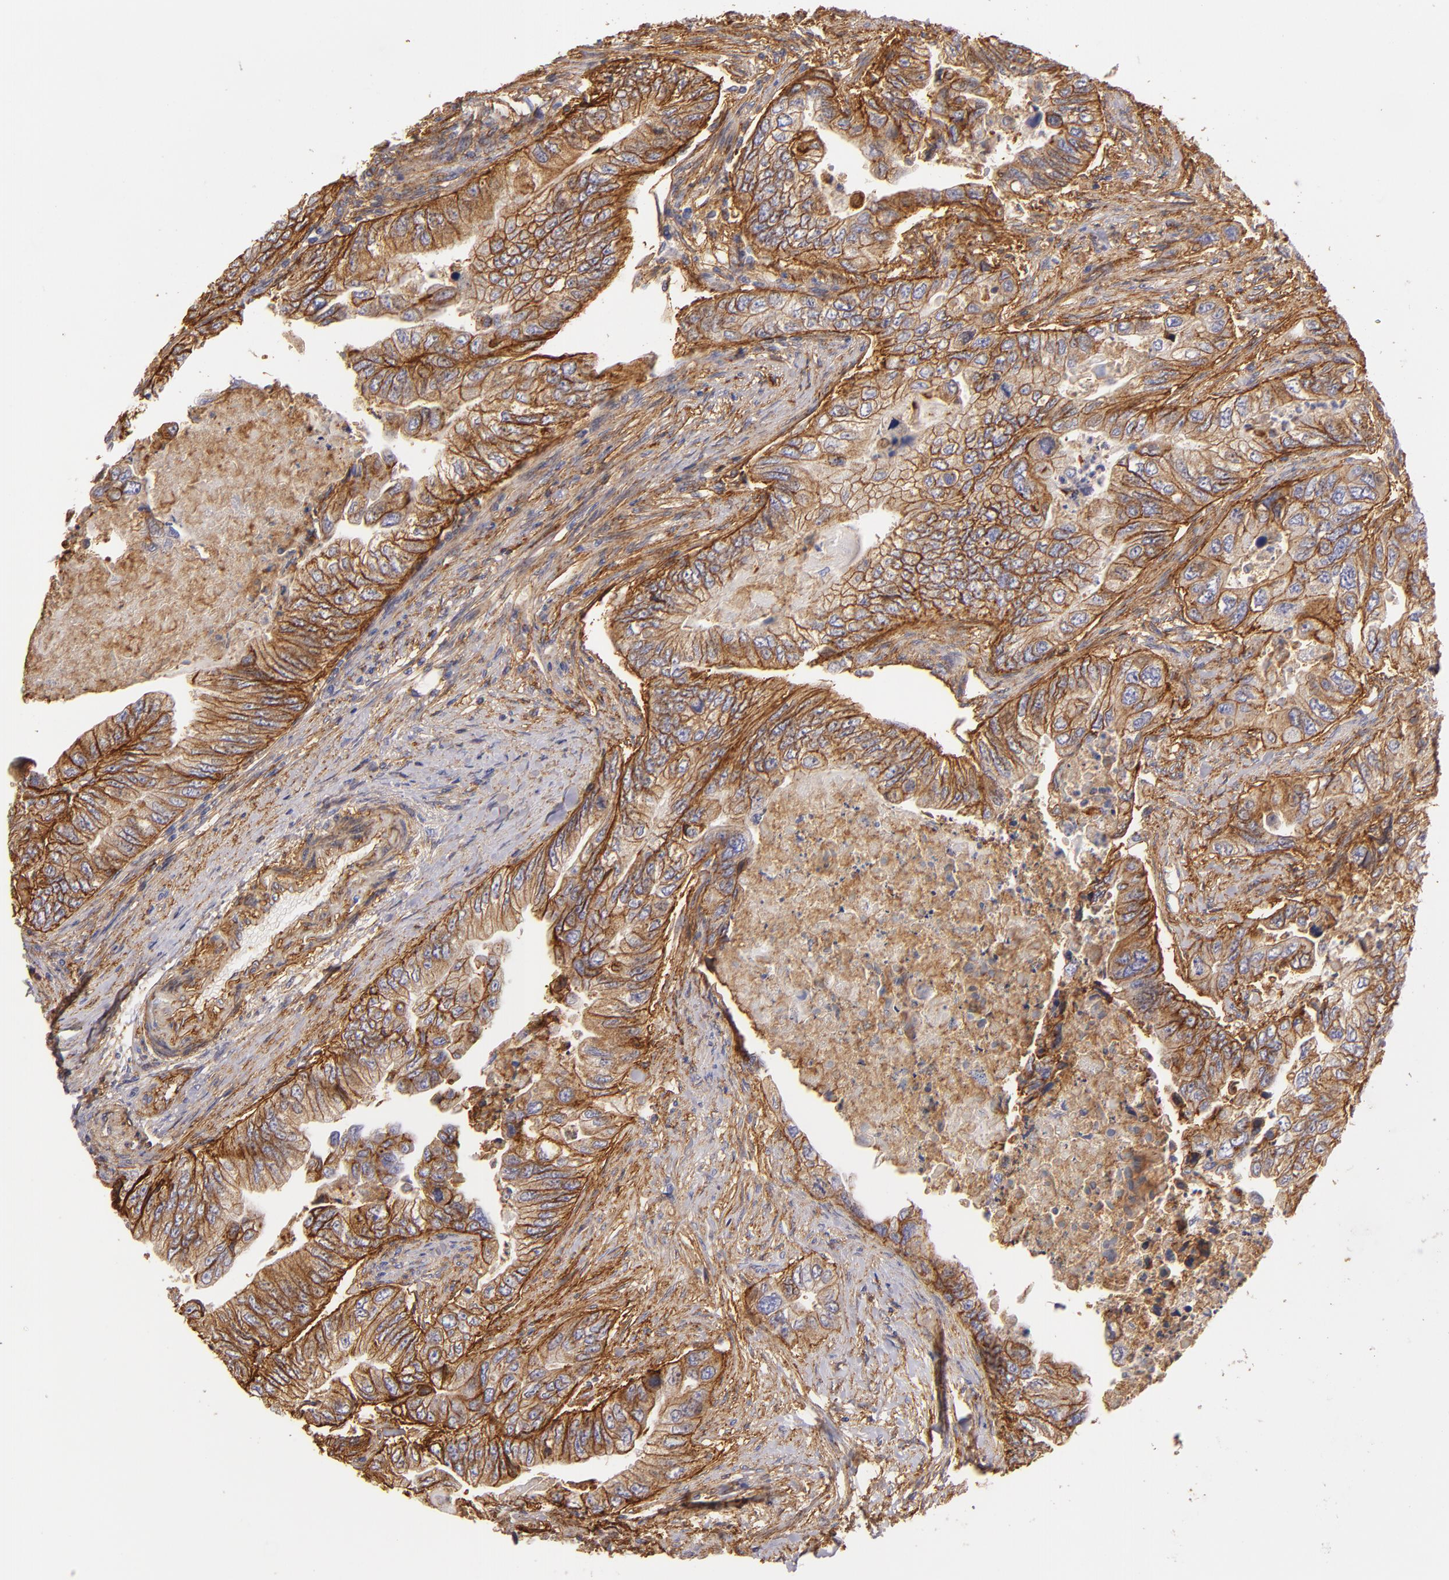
{"staining": {"intensity": "strong", "quantity": ">75%", "location": "cytoplasmic/membranous"}, "tissue": "colorectal cancer", "cell_type": "Tumor cells", "image_type": "cancer", "snomed": [{"axis": "morphology", "description": "Adenocarcinoma, NOS"}, {"axis": "topography", "description": "Colon"}], "caption": "Immunohistochemical staining of colorectal cancer (adenocarcinoma) shows high levels of strong cytoplasmic/membranous protein expression in about >75% of tumor cells.", "gene": "CD151", "patient": {"sex": "female", "age": 11}}